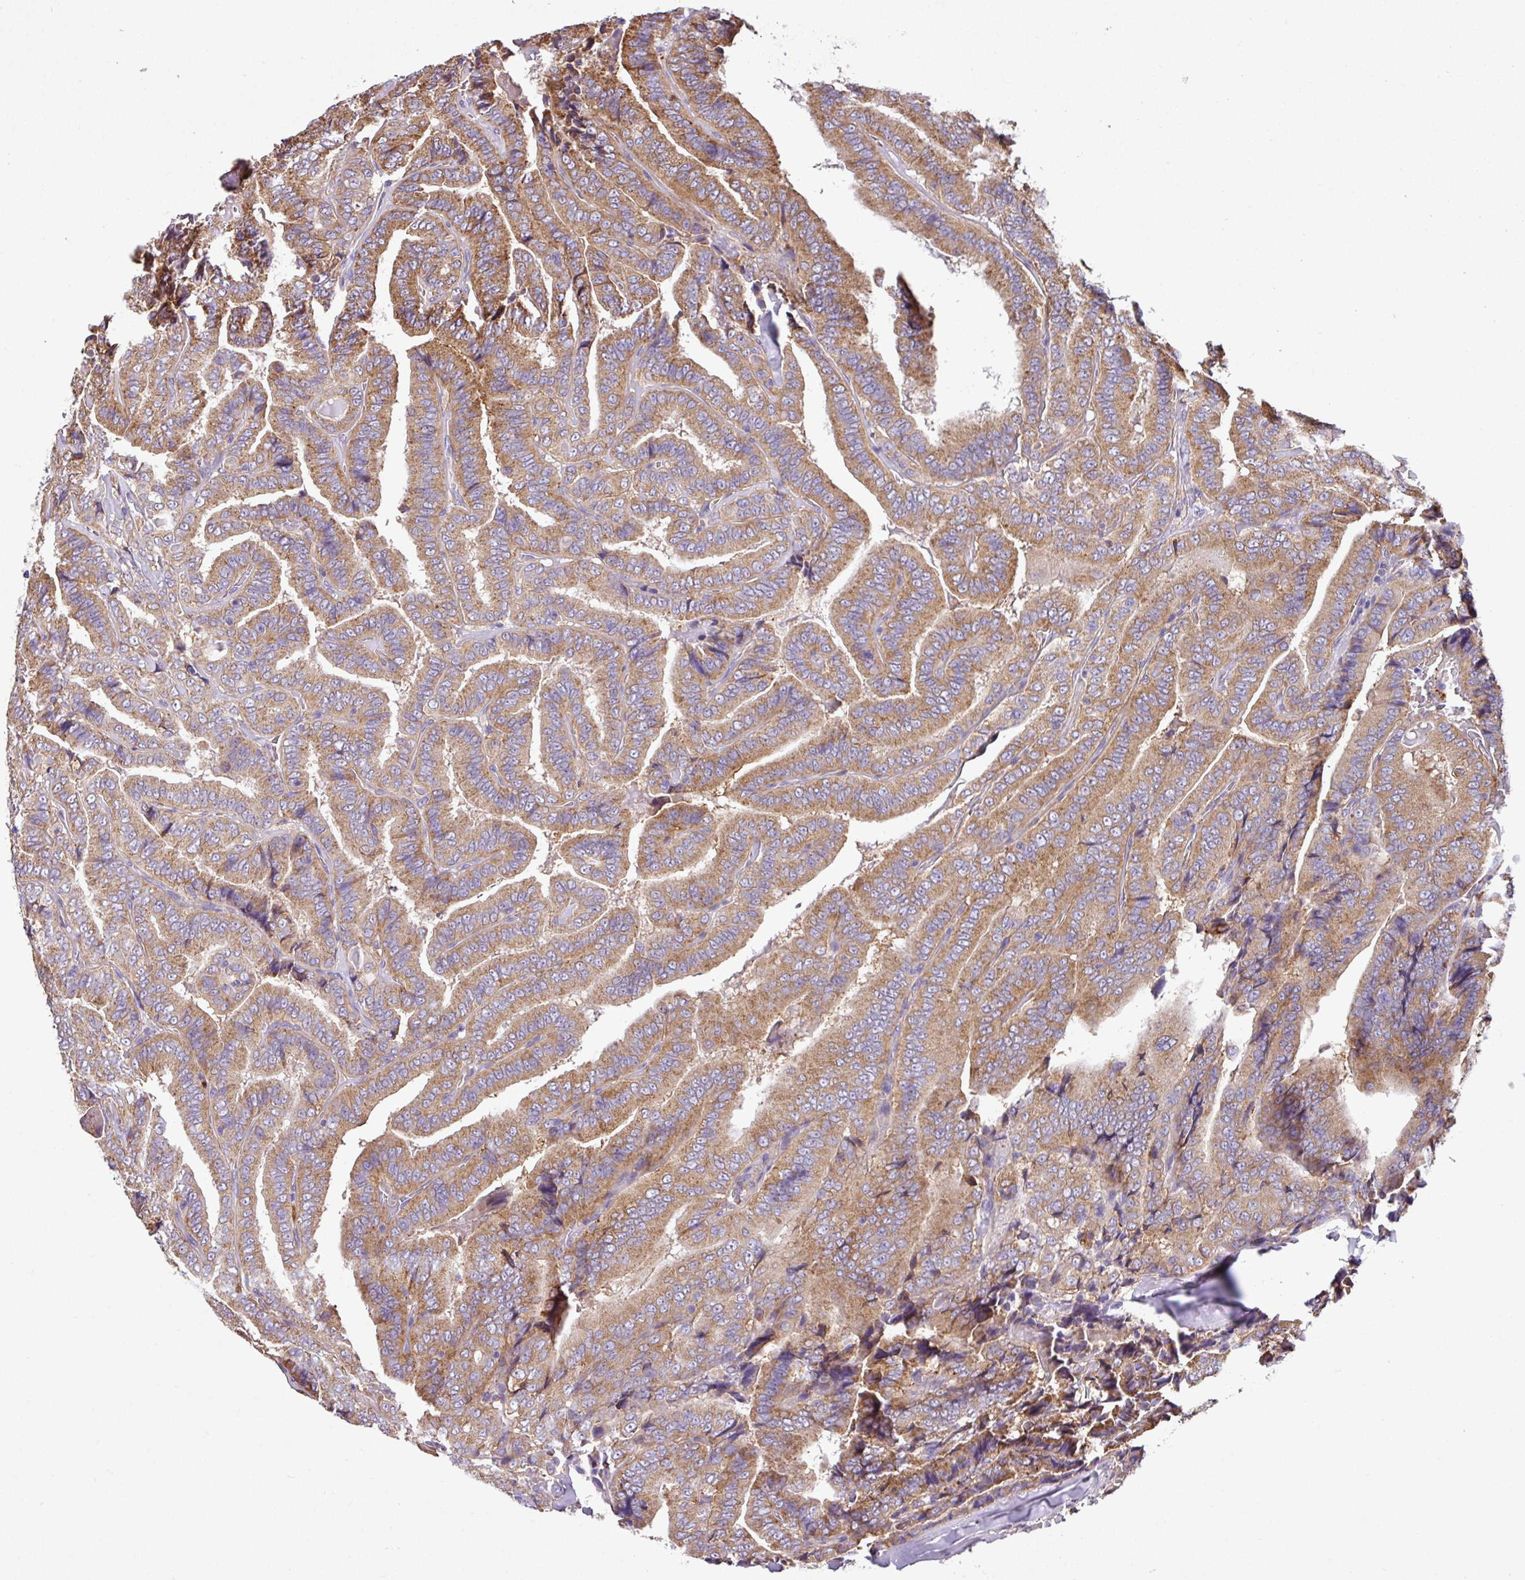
{"staining": {"intensity": "moderate", "quantity": ">75%", "location": "cytoplasmic/membranous"}, "tissue": "thyroid cancer", "cell_type": "Tumor cells", "image_type": "cancer", "snomed": [{"axis": "morphology", "description": "Papillary adenocarcinoma, NOS"}, {"axis": "topography", "description": "Thyroid gland"}], "caption": "This micrograph exhibits thyroid cancer (papillary adenocarcinoma) stained with IHC to label a protein in brown. The cytoplasmic/membranous of tumor cells show moderate positivity for the protein. Nuclei are counter-stained blue.", "gene": "SLC23A2", "patient": {"sex": "male", "age": 61}}